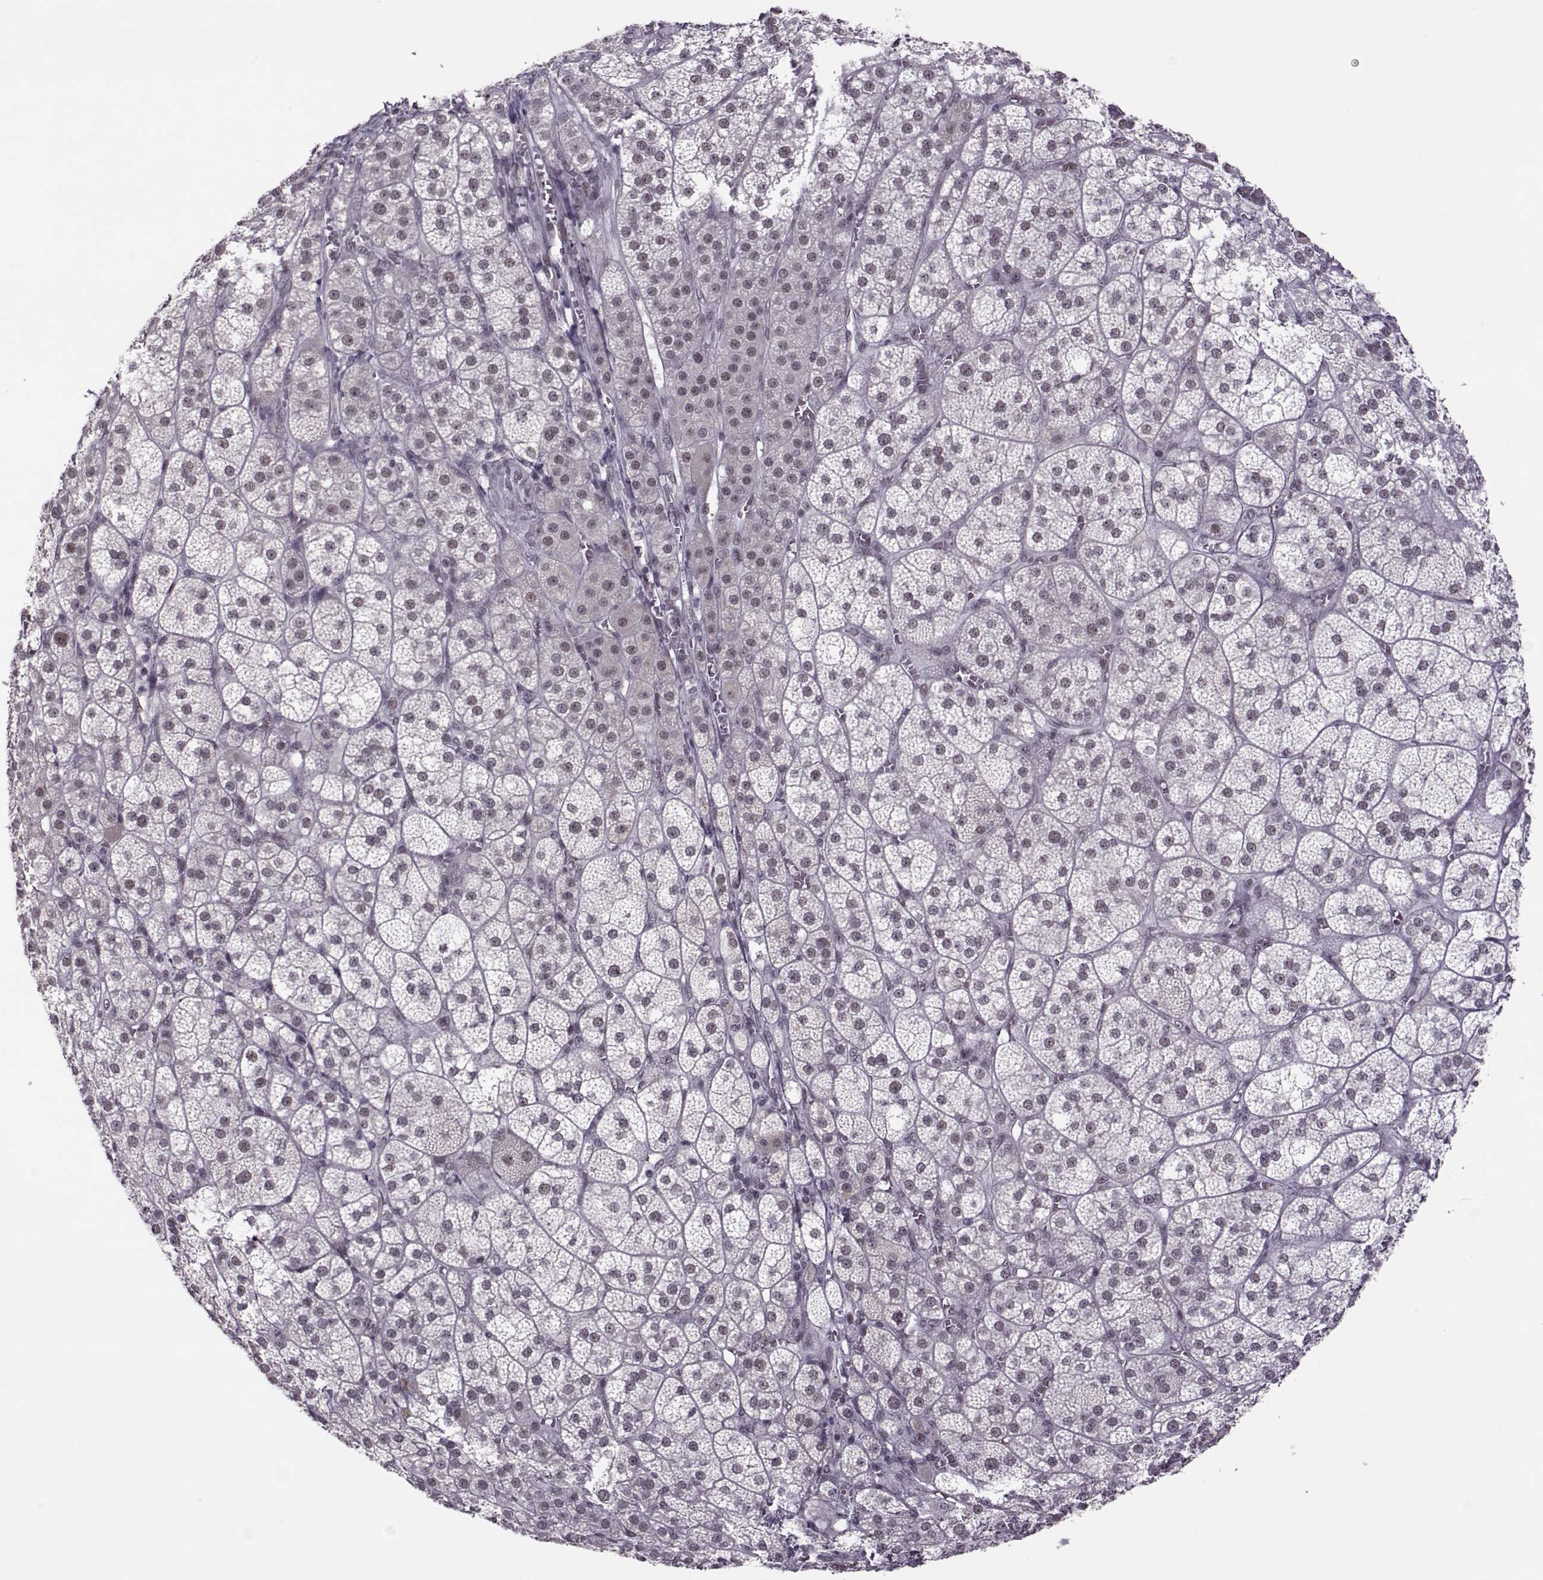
{"staining": {"intensity": "negative", "quantity": "none", "location": "none"}, "tissue": "adrenal gland", "cell_type": "Glandular cells", "image_type": "normal", "snomed": [{"axis": "morphology", "description": "Normal tissue, NOS"}, {"axis": "topography", "description": "Adrenal gland"}], "caption": "A high-resolution histopathology image shows IHC staining of normal adrenal gland, which exhibits no significant staining in glandular cells. (IHC, brightfield microscopy, high magnification).", "gene": "LIN28A", "patient": {"sex": "female", "age": 60}}